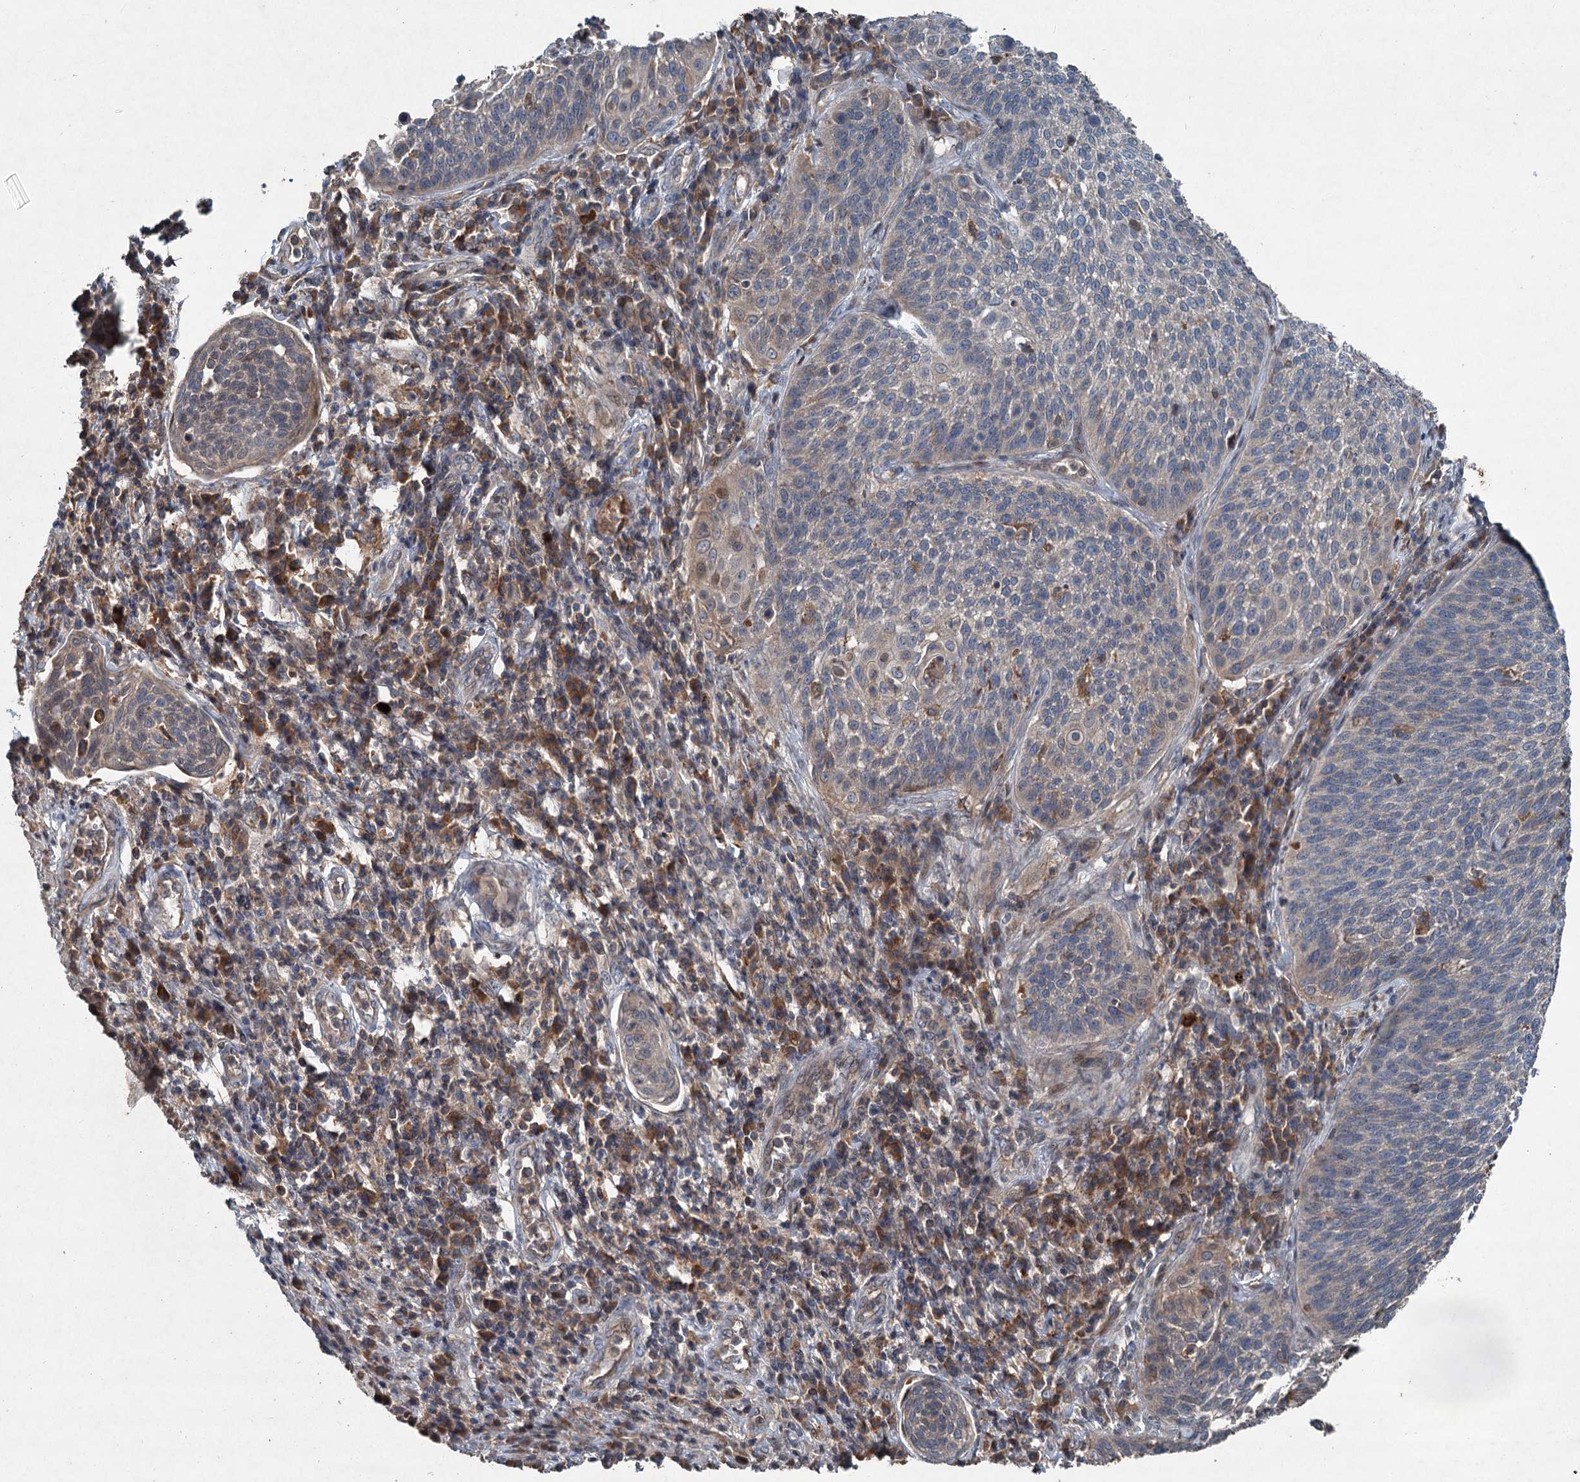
{"staining": {"intensity": "negative", "quantity": "none", "location": "none"}, "tissue": "cervical cancer", "cell_type": "Tumor cells", "image_type": "cancer", "snomed": [{"axis": "morphology", "description": "Squamous cell carcinoma, NOS"}, {"axis": "topography", "description": "Cervix"}], "caption": "DAB (3,3'-diaminobenzidine) immunohistochemical staining of squamous cell carcinoma (cervical) reveals no significant positivity in tumor cells. Nuclei are stained in blue.", "gene": "TAPBPL", "patient": {"sex": "female", "age": 34}}